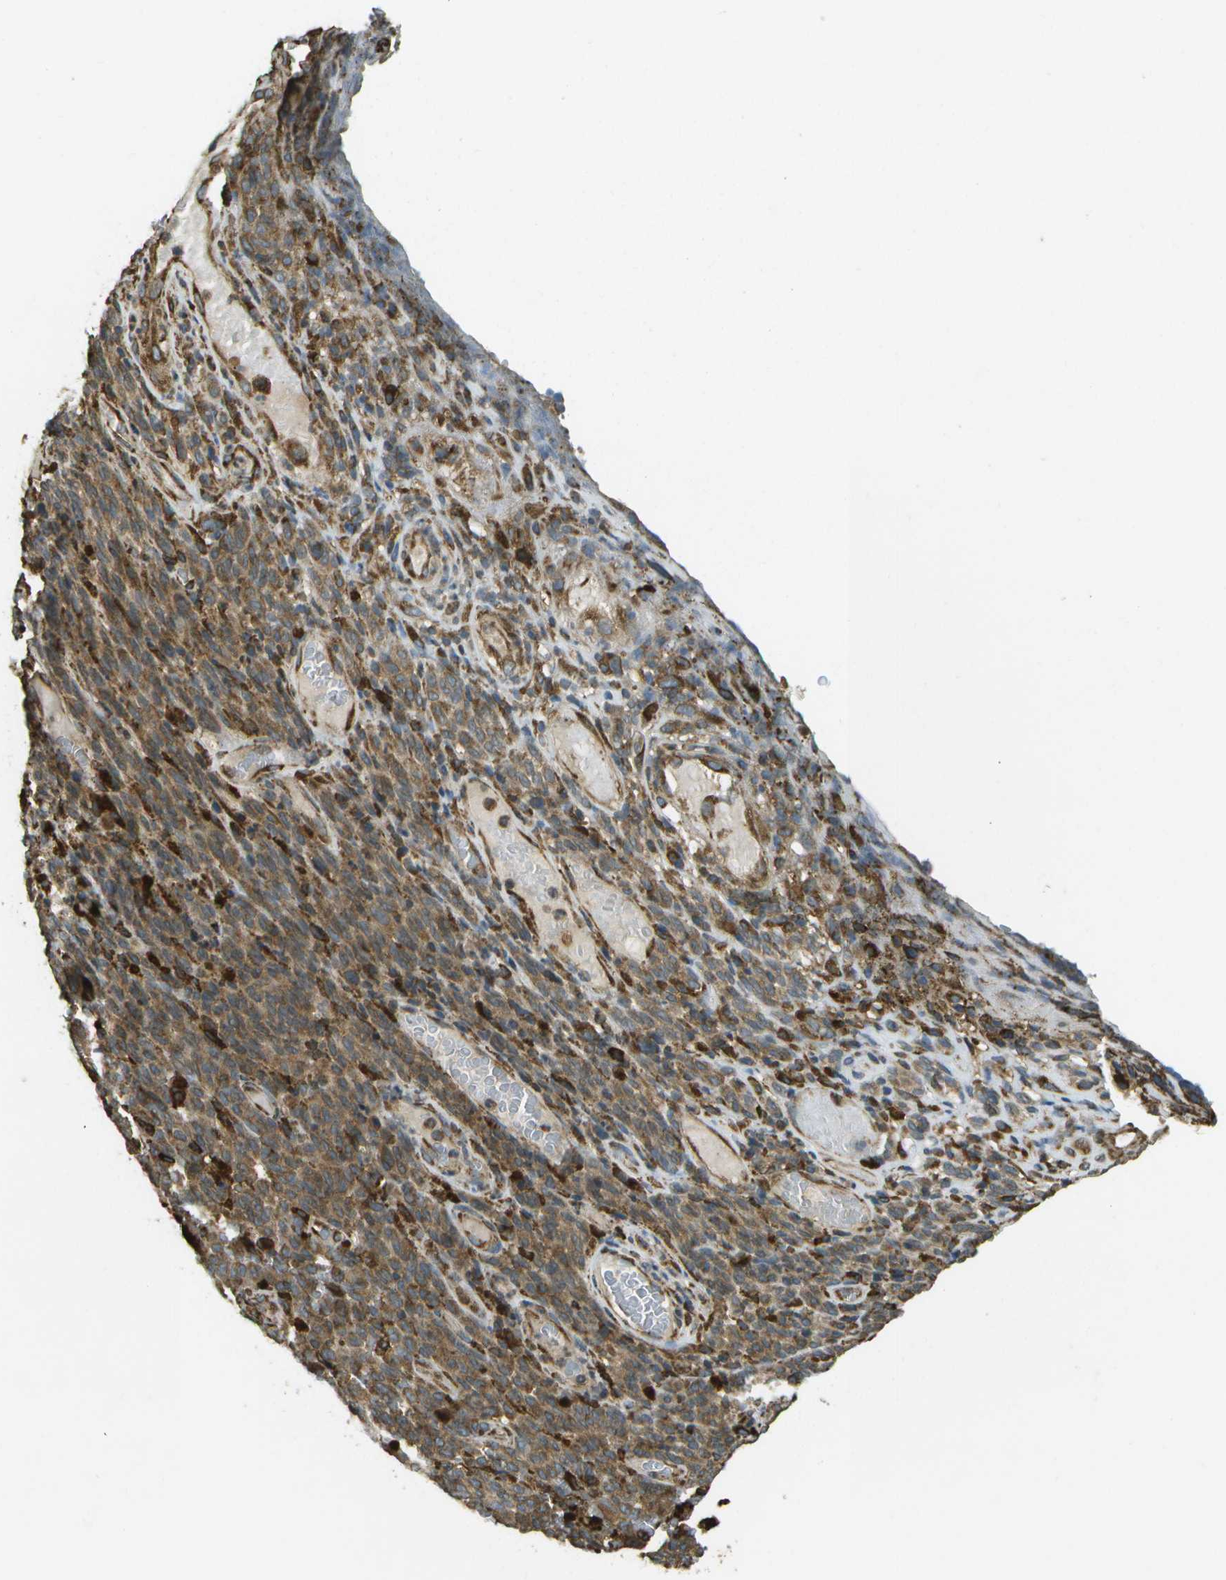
{"staining": {"intensity": "moderate", "quantity": ">75%", "location": "cytoplasmic/membranous"}, "tissue": "melanoma", "cell_type": "Tumor cells", "image_type": "cancer", "snomed": [{"axis": "morphology", "description": "Malignant melanoma, NOS"}, {"axis": "topography", "description": "Skin"}], "caption": "Protein staining by immunohistochemistry shows moderate cytoplasmic/membranous expression in about >75% of tumor cells in melanoma. The protein of interest is stained brown, and the nuclei are stained in blue (DAB IHC with brightfield microscopy, high magnification).", "gene": "PDIA4", "patient": {"sex": "female", "age": 82}}